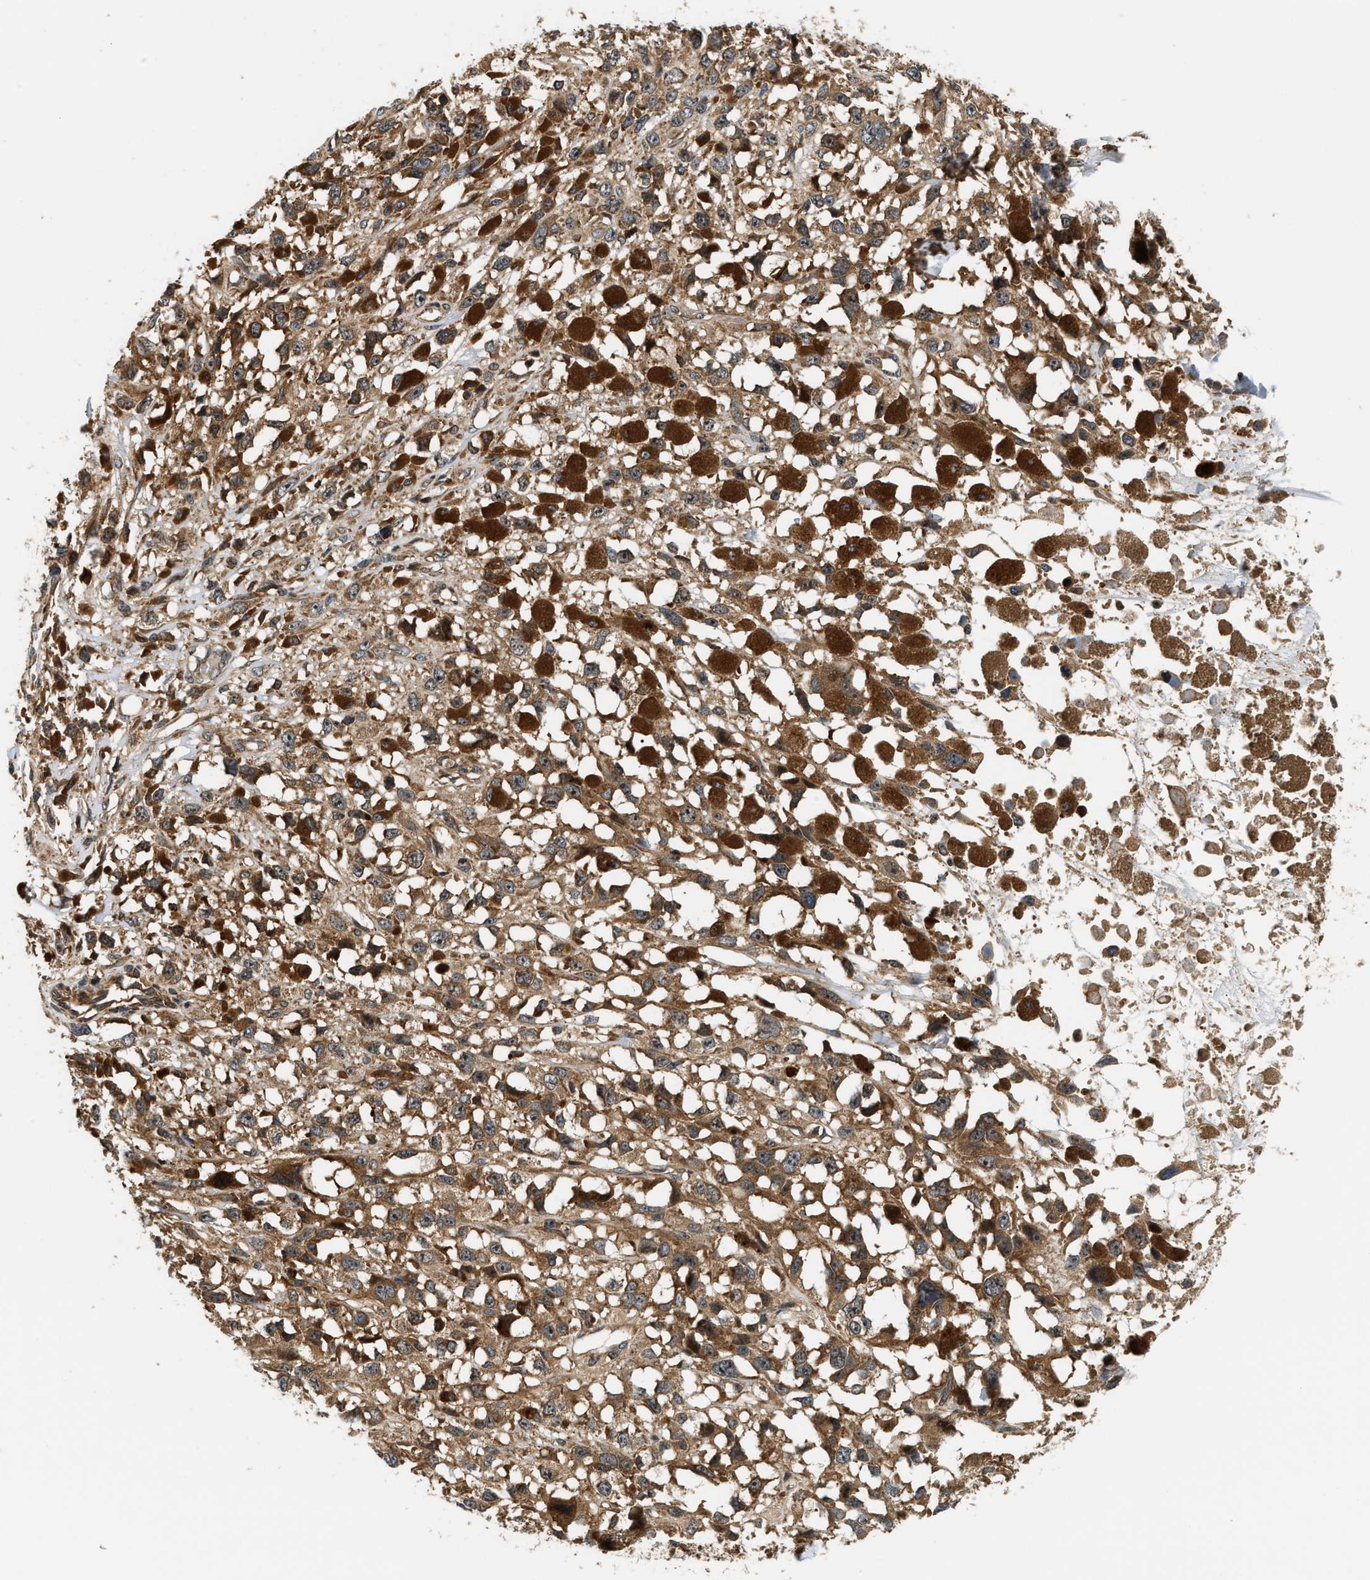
{"staining": {"intensity": "moderate", "quantity": ">75%", "location": "cytoplasmic/membranous"}, "tissue": "melanoma", "cell_type": "Tumor cells", "image_type": "cancer", "snomed": [{"axis": "morphology", "description": "Malignant melanoma, Metastatic site"}, {"axis": "topography", "description": "Lymph node"}], "caption": "About >75% of tumor cells in malignant melanoma (metastatic site) display moderate cytoplasmic/membranous protein staining as visualized by brown immunohistochemical staining.", "gene": "SNX5", "patient": {"sex": "male", "age": 59}}